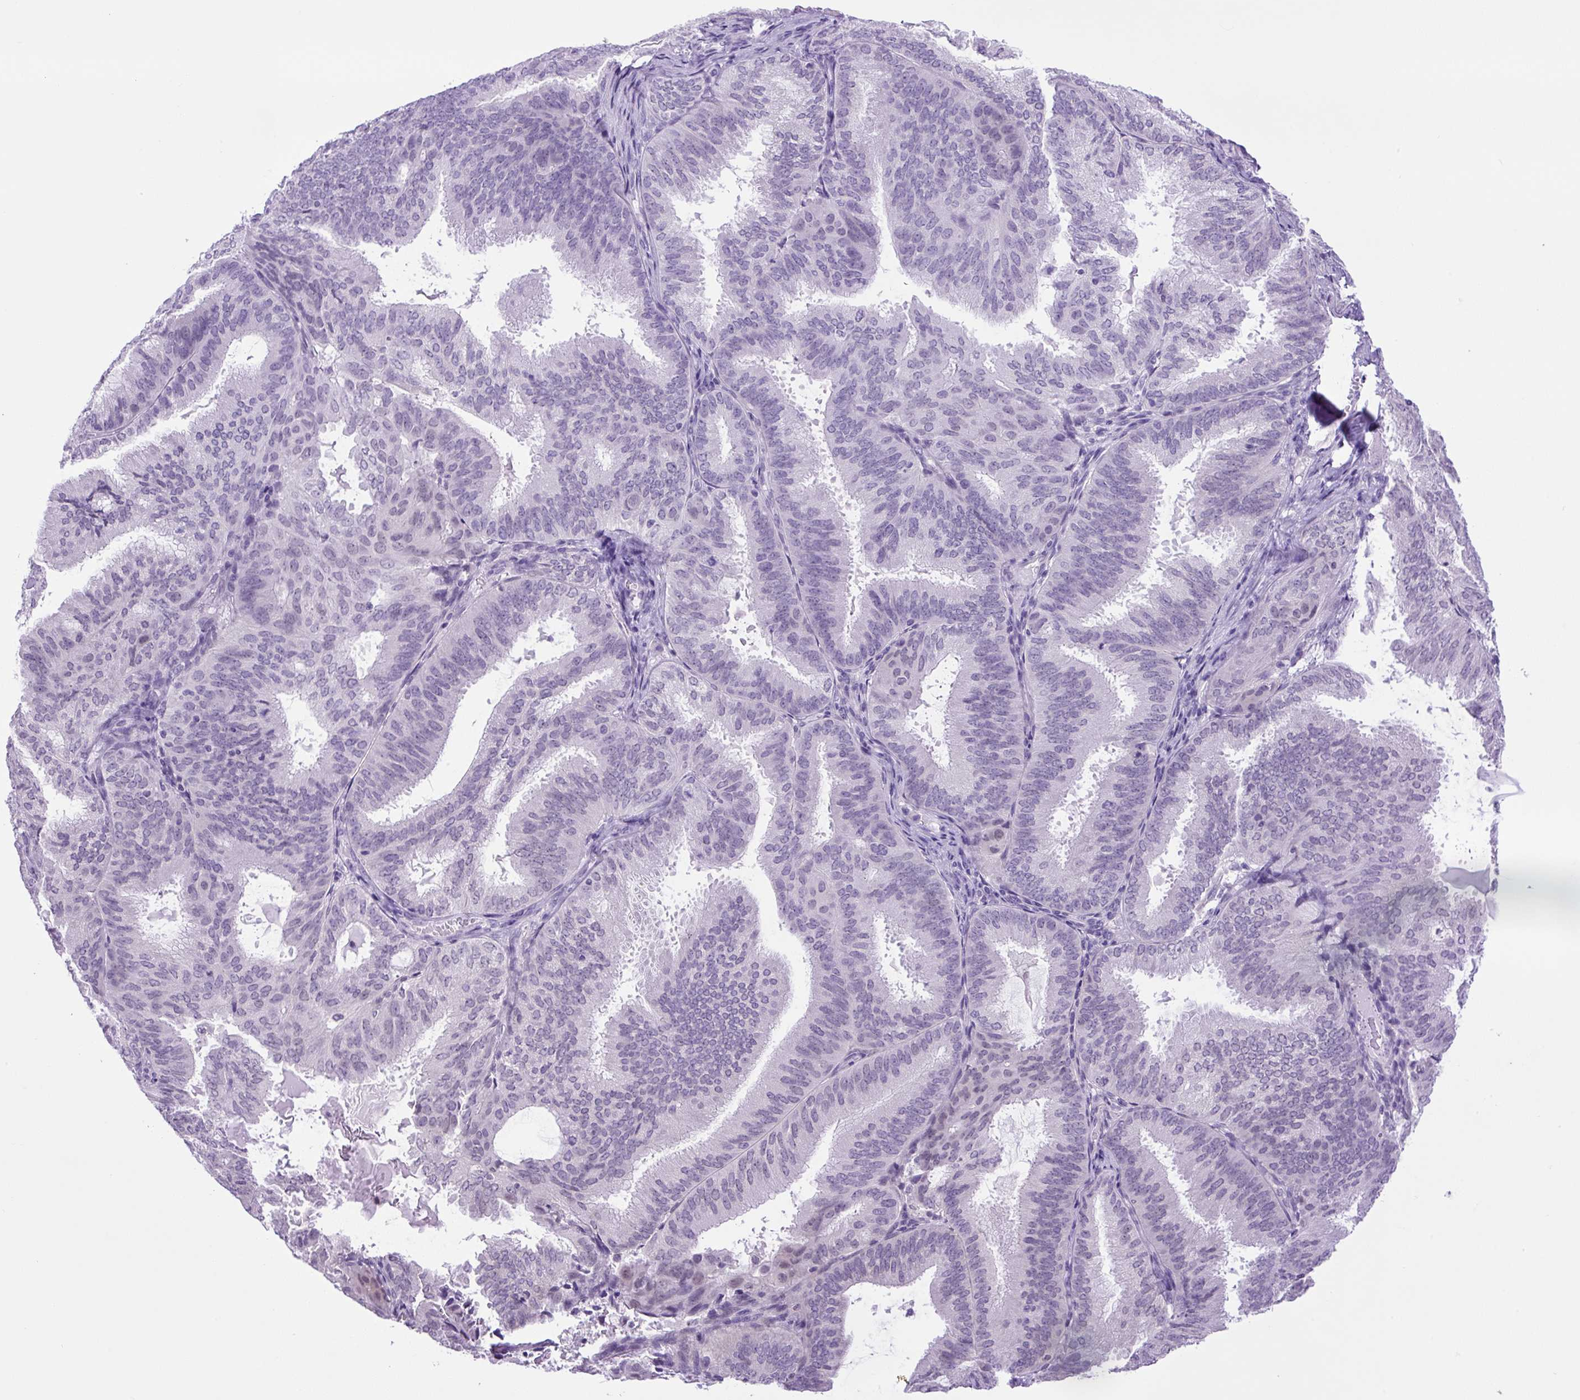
{"staining": {"intensity": "weak", "quantity": "25%-75%", "location": "nuclear"}, "tissue": "endometrial cancer", "cell_type": "Tumor cells", "image_type": "cancer", "snomed": [{"axis": "morphology", "description": "Adenocarcinoma, NOS"}, {"axis": "topography", "description": "Endometrium"}], "caption": "Immunohistochemical staining of human adenocarcinoma (endometrial) demonstrates weak nuclear protein staining in approximately 25%-75% of tumor cells.", "gene": "KPNA1", "patient": {"sex": "female", "age": 49}}